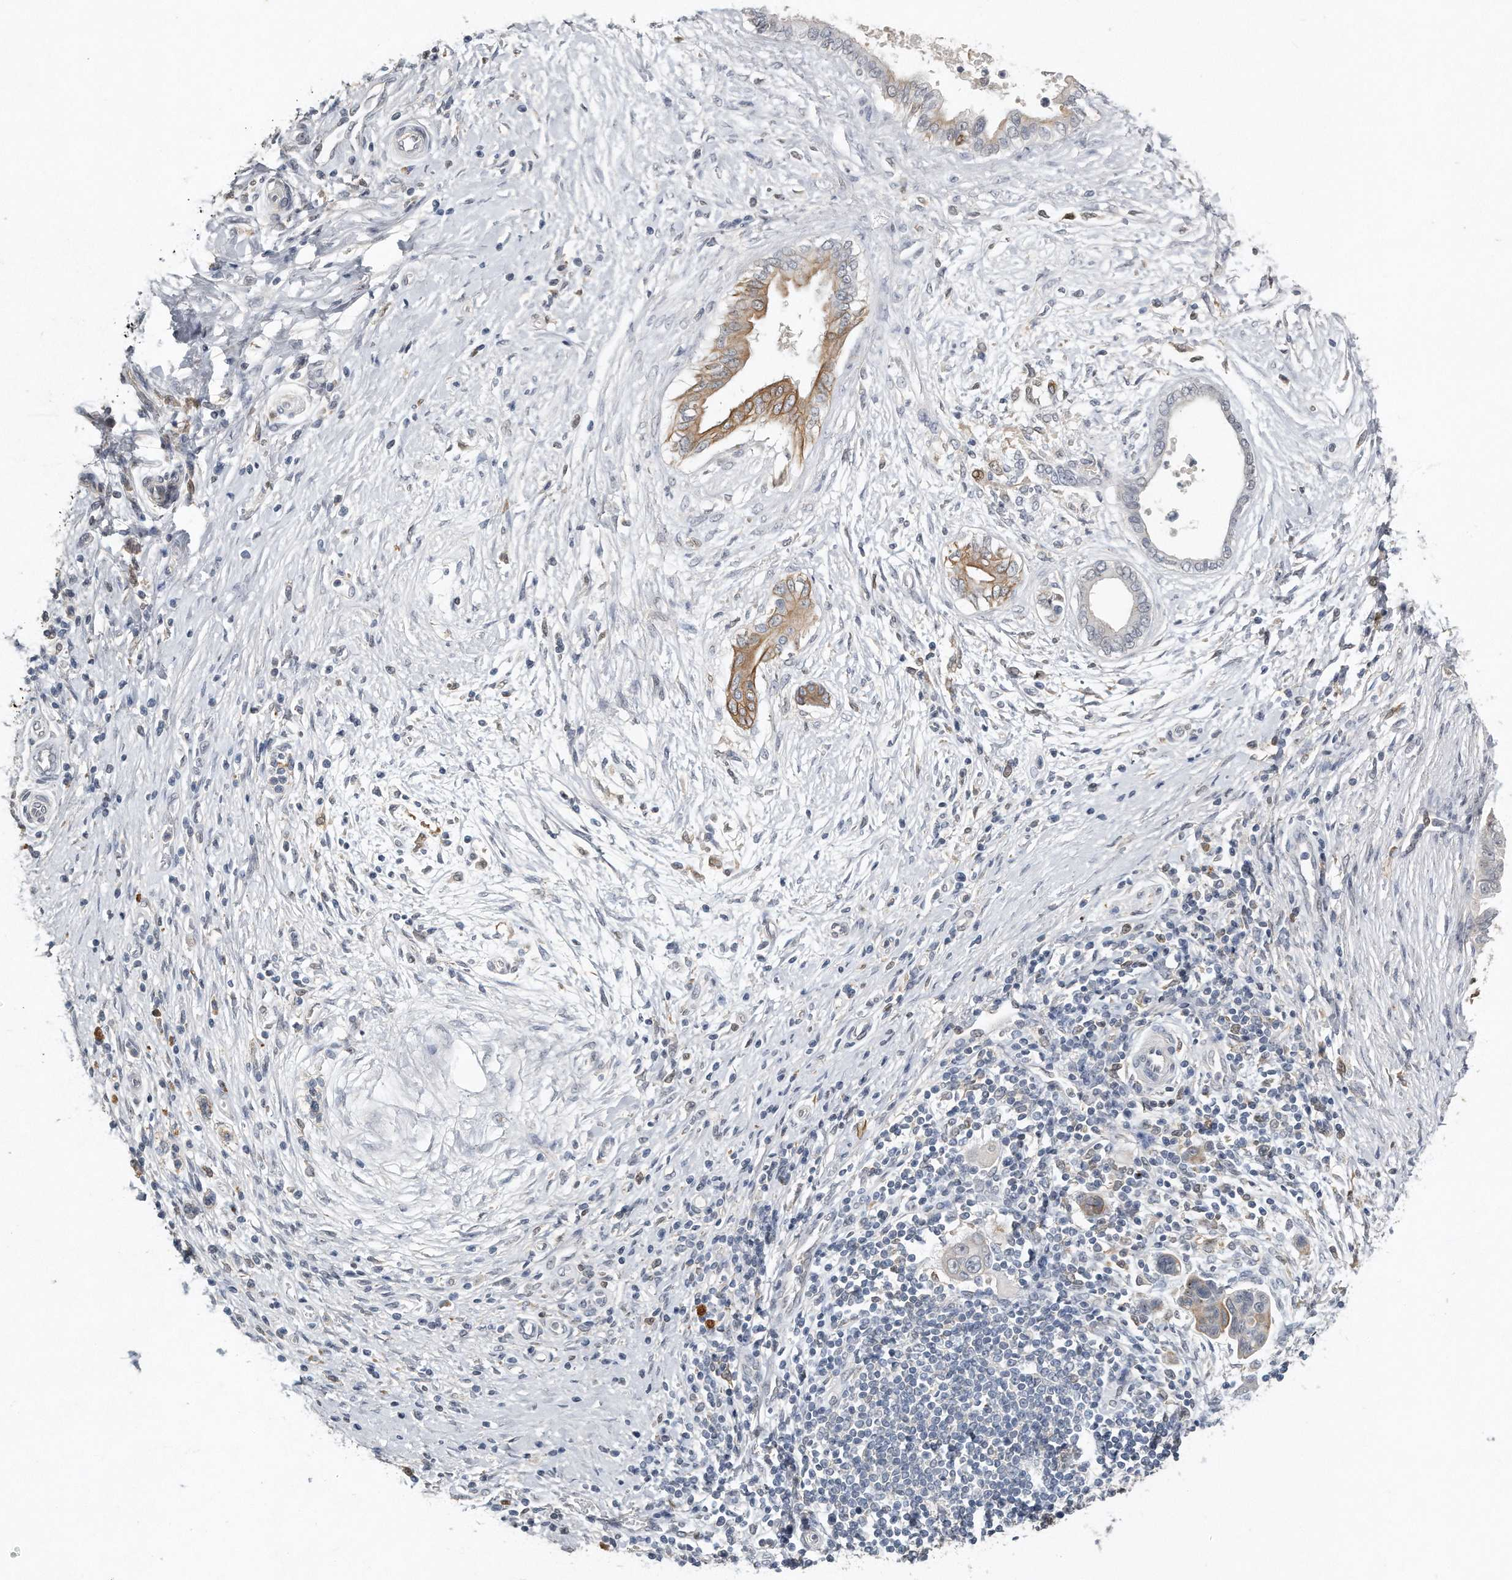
{"staining": {"intensity": "moderate", "quantity": "<25%", "location": "cytoplasmic/membranous"}, "tissue": "pancreatic cancer", "cell_type": "Tumor cells", "image_type": "cancer", "snomed": [{"axis": "morphology", "description": "Adenocarcinoma, NOS"}, {"axis": "topography", "description": "Pancreas"}], "caption": "Immunohistochemical staining of pancreatic cancer displays low levels of moderate cytoplasmic/membranous positivity in approximately <25% of tumor cells. (IHC, brightfield microscopy, high magnification).", "gene": "CAMK1", "patient": {"sex": "female", "age": 72}}